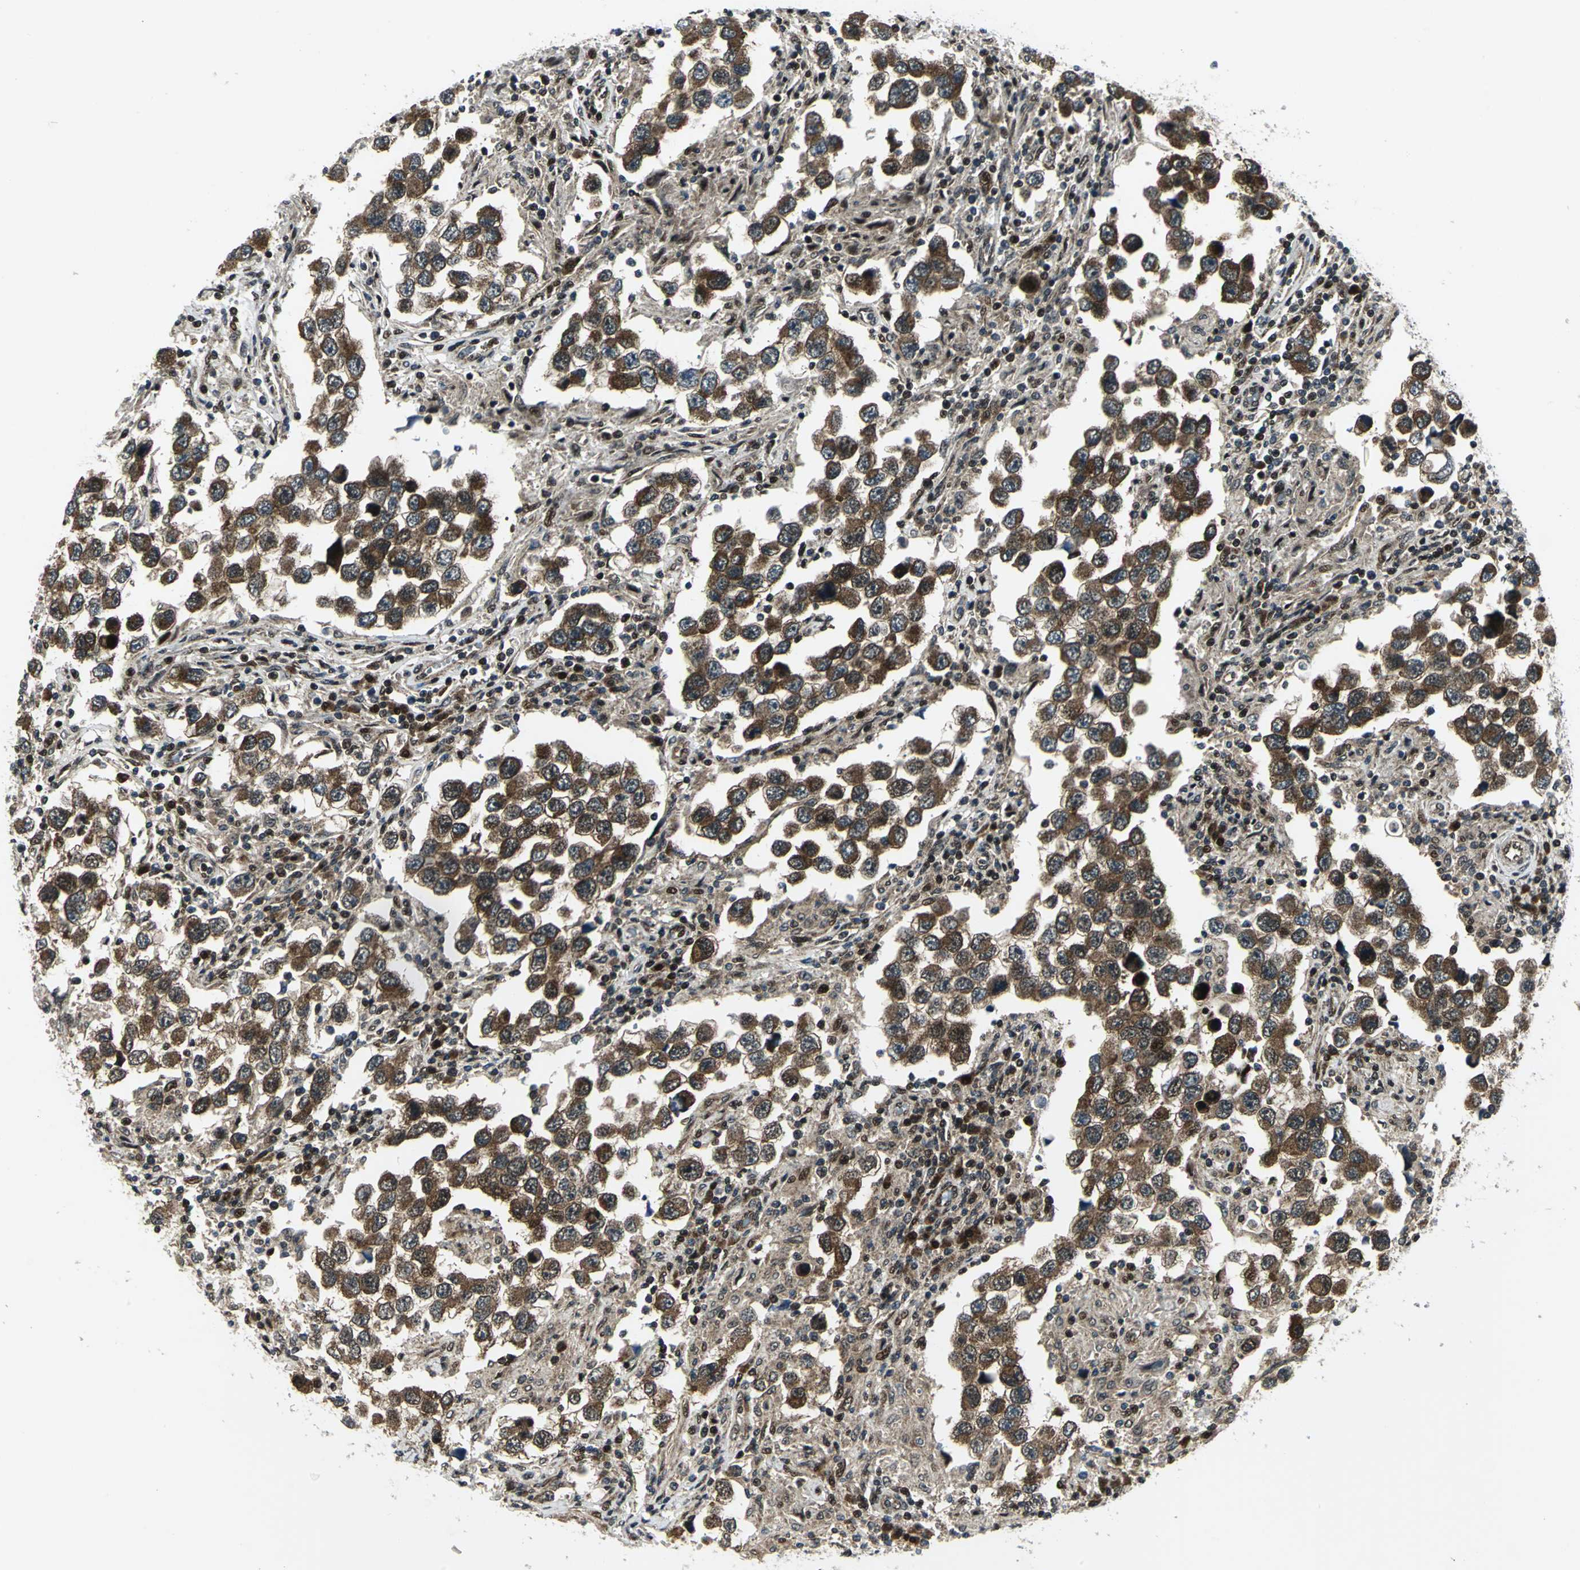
{"staining": {"intensity": "moderate", "quantity": ">75%", "location": "cytoplasmic/membranous"}, "tissue": "testis cancer", "cell_type": "Tumor cells", "image_type": "cancer", "snomed": [{"axis": "morphology", "description": "Carcinoma, Embryonal, NOS"}, {"axis": "topography", "description": "Testis"}], "caption": "Human embryonal carcinoma (testis) stained with a brown dye displays moderate cytoplasmic/membranous positive expression in about >75% of tumor cells.", "gene": "COPS5", "patient": {"sex": "male", "age": 21}}